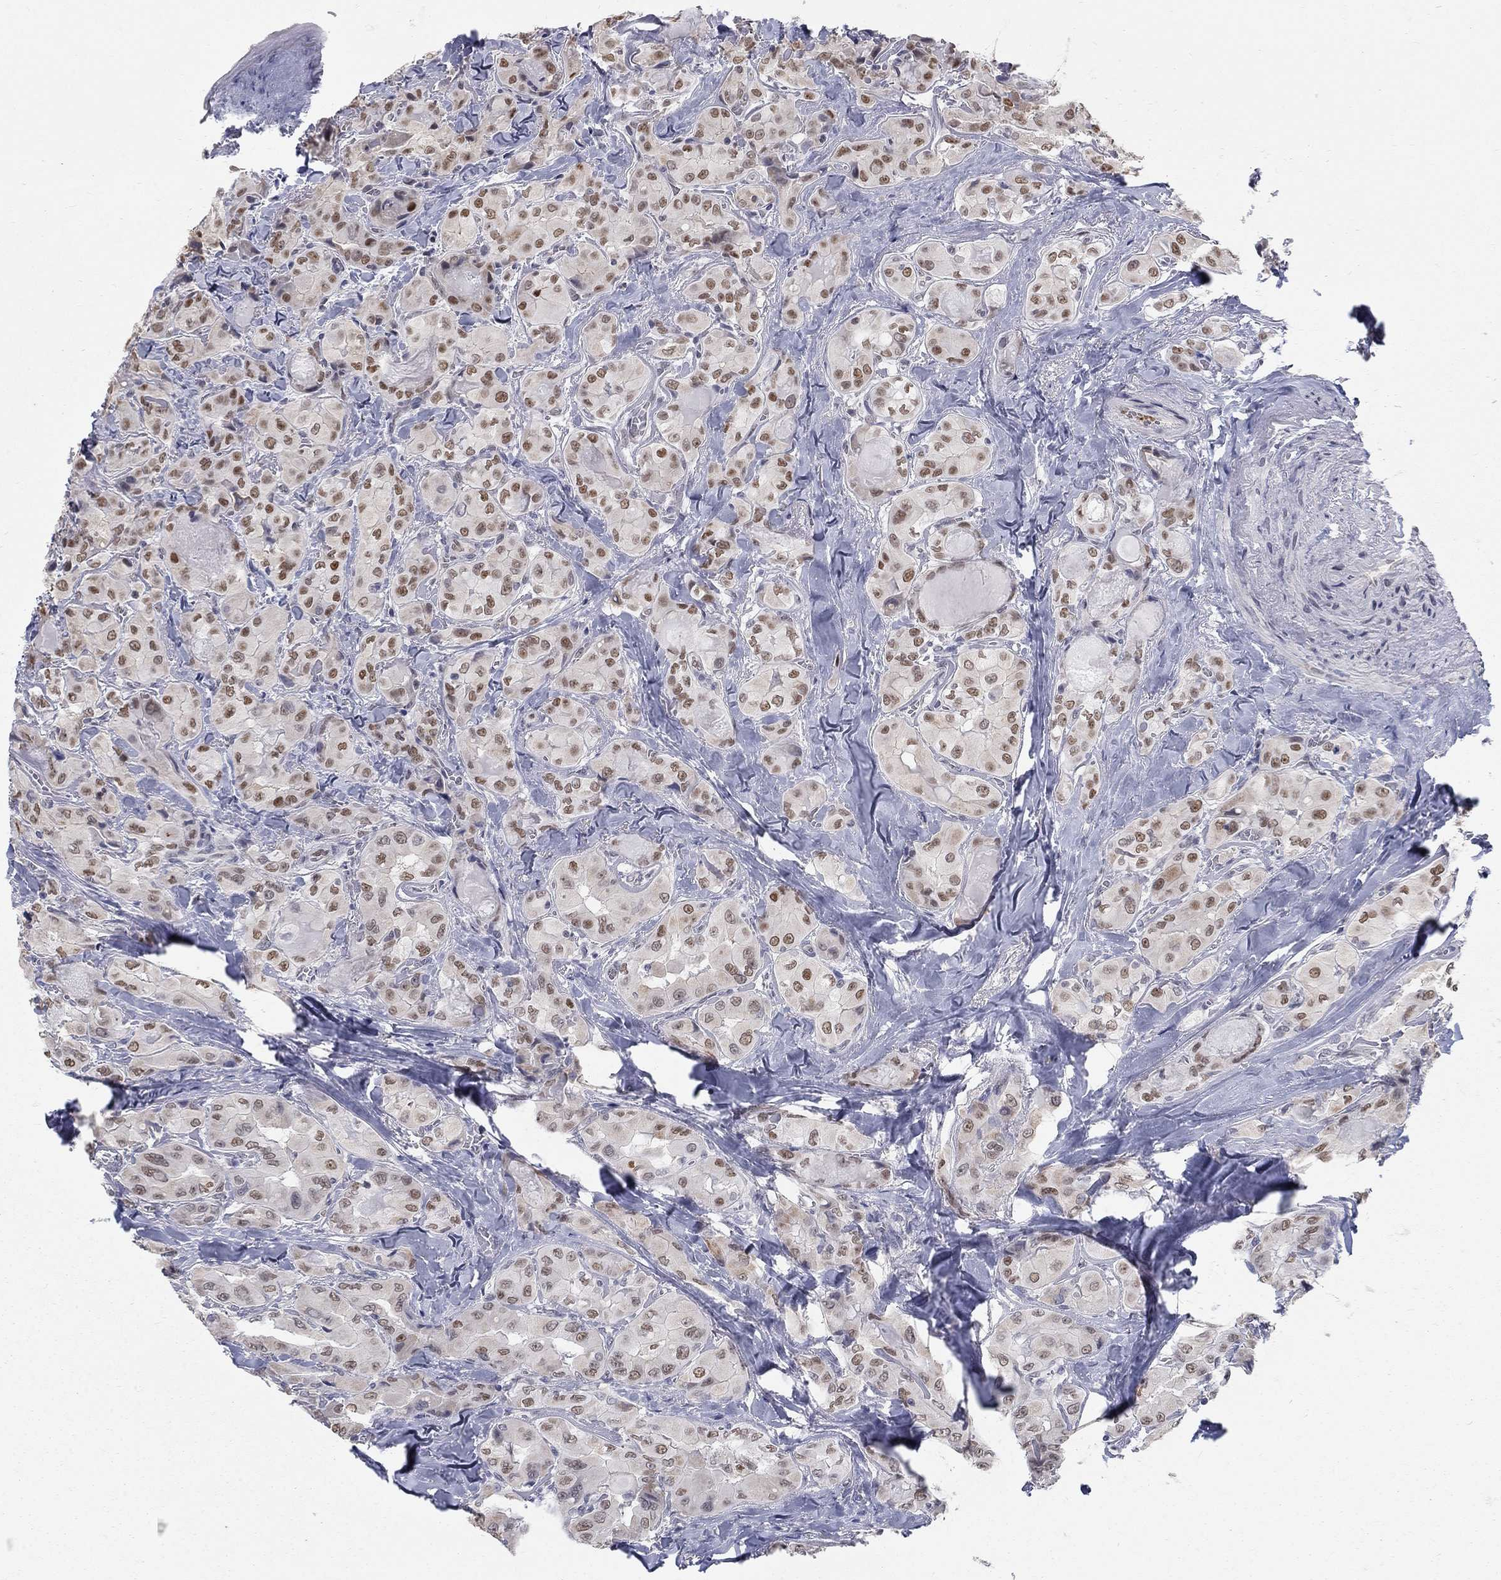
{"staining": {"intensity": "moderate", "quantity": "25%-75%", "location": "nuclear"}, "tissue": "thyroid cancer", "cell_type": "Tumor cells", "image_type": "cancer", "snomed": [{"axis": "morphology", "description": "Normal tissue, NOS"}, {"axis": "morphology", "description": "Papillary adenocarcinoma, NOS"}, {"axis": "topography", "description": "Thyroid gland"}], "caption": "This histopathology image reveals immunohistochemistry staining of human thyroid cancer (papillary adenocarcinoma), with medium moderate nuclear expression in approximately 25%-75% of tumor cells.", "gene": "GCFC2", "patient": {"sex": "female", "age": 66}}